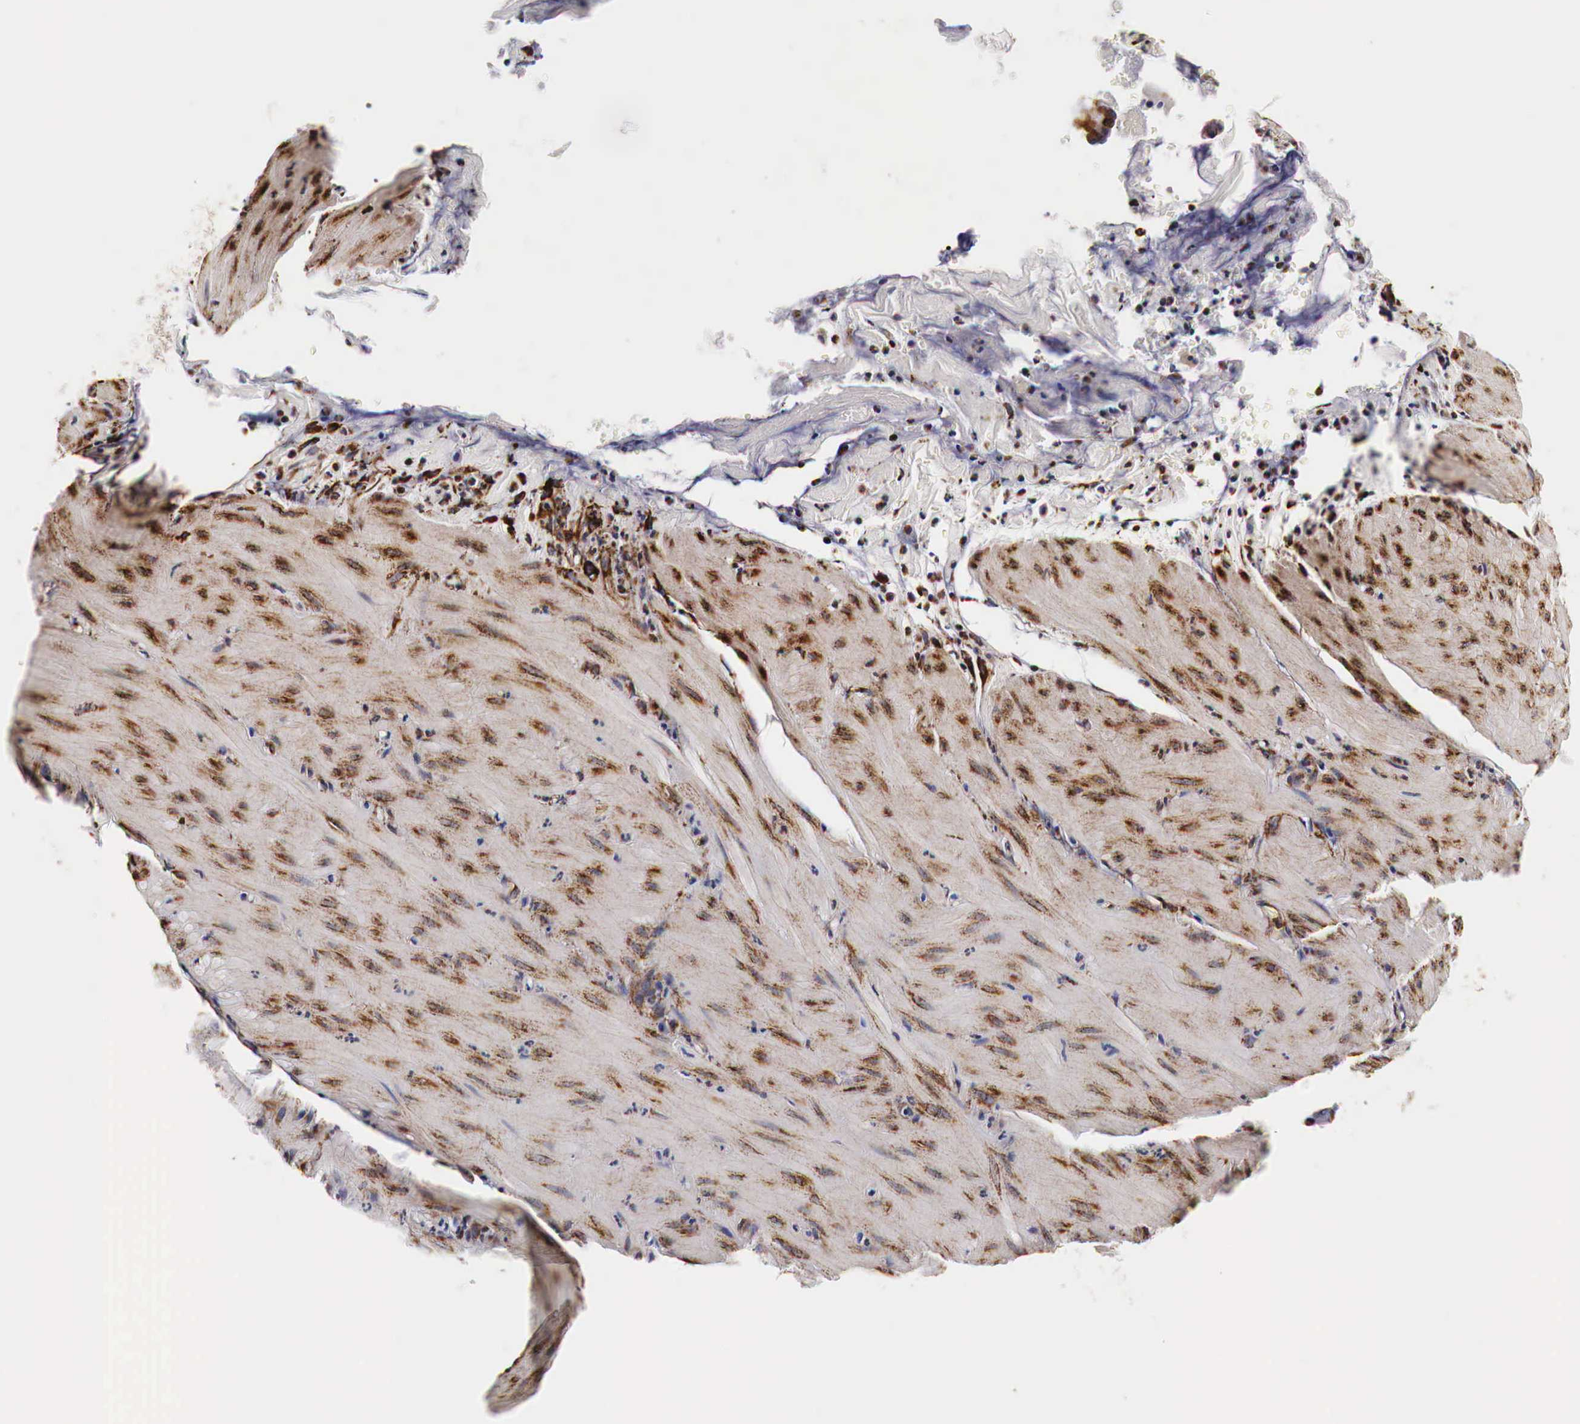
{"staining": {"intensity": "strong", "quantity": ">75%", "location": "cytoplasmic/membranous"}, "tissue": "smooth muscle", "cell_type": "Smooth muscle cells", "image_type": "normal", "snomed": [{"axis": "morphology", "description": "Normal tissue, NOS"}, {"axis": "topography", "description": "Duodenum"}], "caption": "Benign smooth muscle displays strong cytoplasmic/membranous positivity in about >75% of smooth muscle cells Immunohistochemistry (ihc) stains the protein of interest in brown and the nuclei are stained blue..", "gene": "CKAP4", "patient": {"sex": "male", "age": 63}}